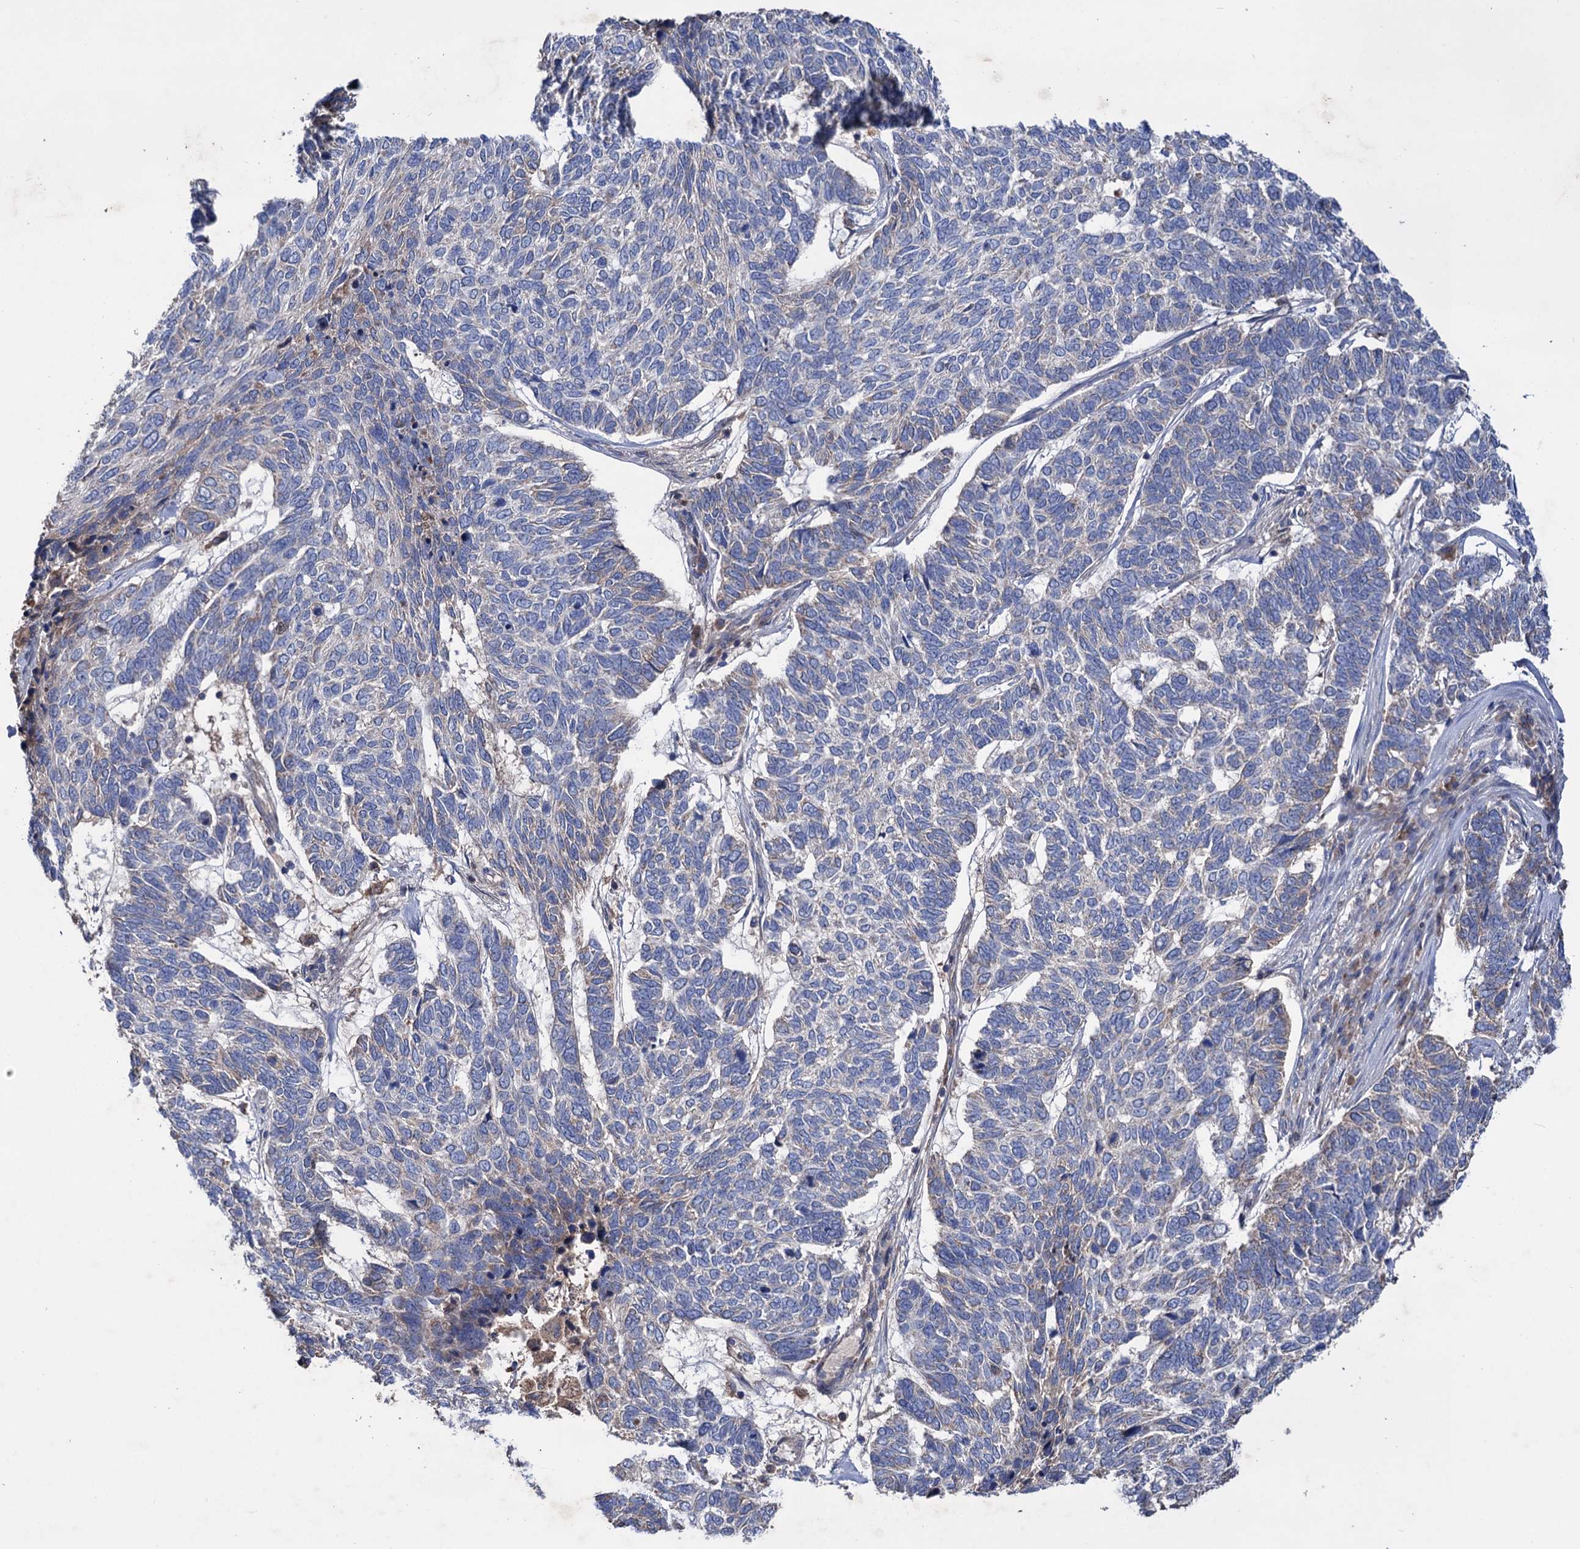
{"staining": {"intensity": "negative", "quantity": "none", "location": "none"}, "tissue": "skin cancer", "cell_type": "Tumor cells", "image_type": "cancer", "snomed": [{"axis": "morphology", "description": "Basal cell carcinoma"}, {"axis": "topography", "description": "Skin"}], "caption": "Skin cancer stained for a protein using immunohistochemistry demonstrates no positivity tumor cells.", "gene": "CLPB", "patient": {"sex": "female", "age": 65}}